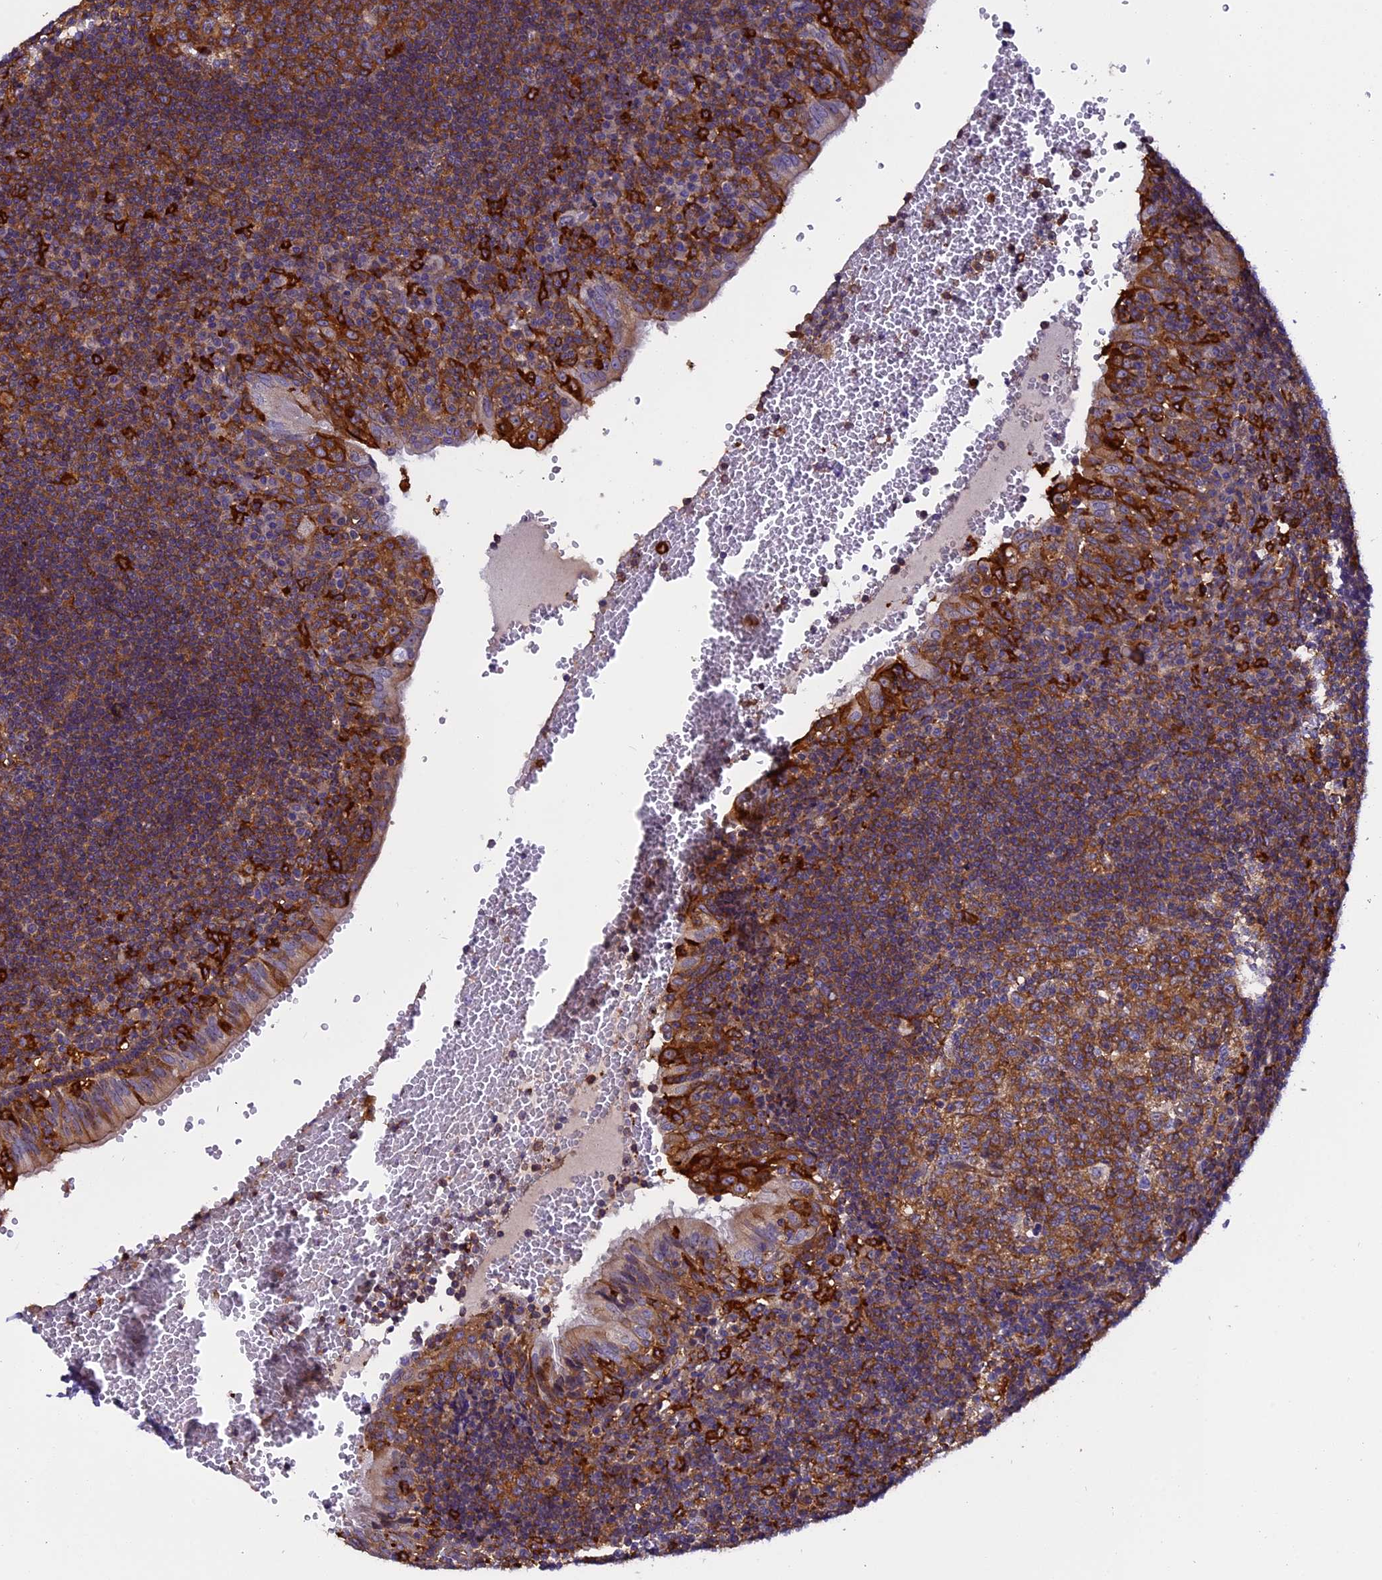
{"staining": {"intensity": "strong", "quantity": ">75%", "location": "cytoplasmic/membranous"}, "tissue": "tonsil", "cell_type": "Germinal center cells", "image_type": "normal", "snomed": [{"axis": "morphology", "description": "Normal tissue, NOS"}, {"axis": "topography", "description": "Tonsil"}], "caption": "Strong cytoplasmic/membranous positivity is seen in about >75% of germinal center cells in normal tonsil. Using DAB (brown) and hematoxylin (blue) stains, captured at high magnification using brightfield microscopy.", "gene": "EHBP1L1", "patient": {"sex": "female", "age": 40}}